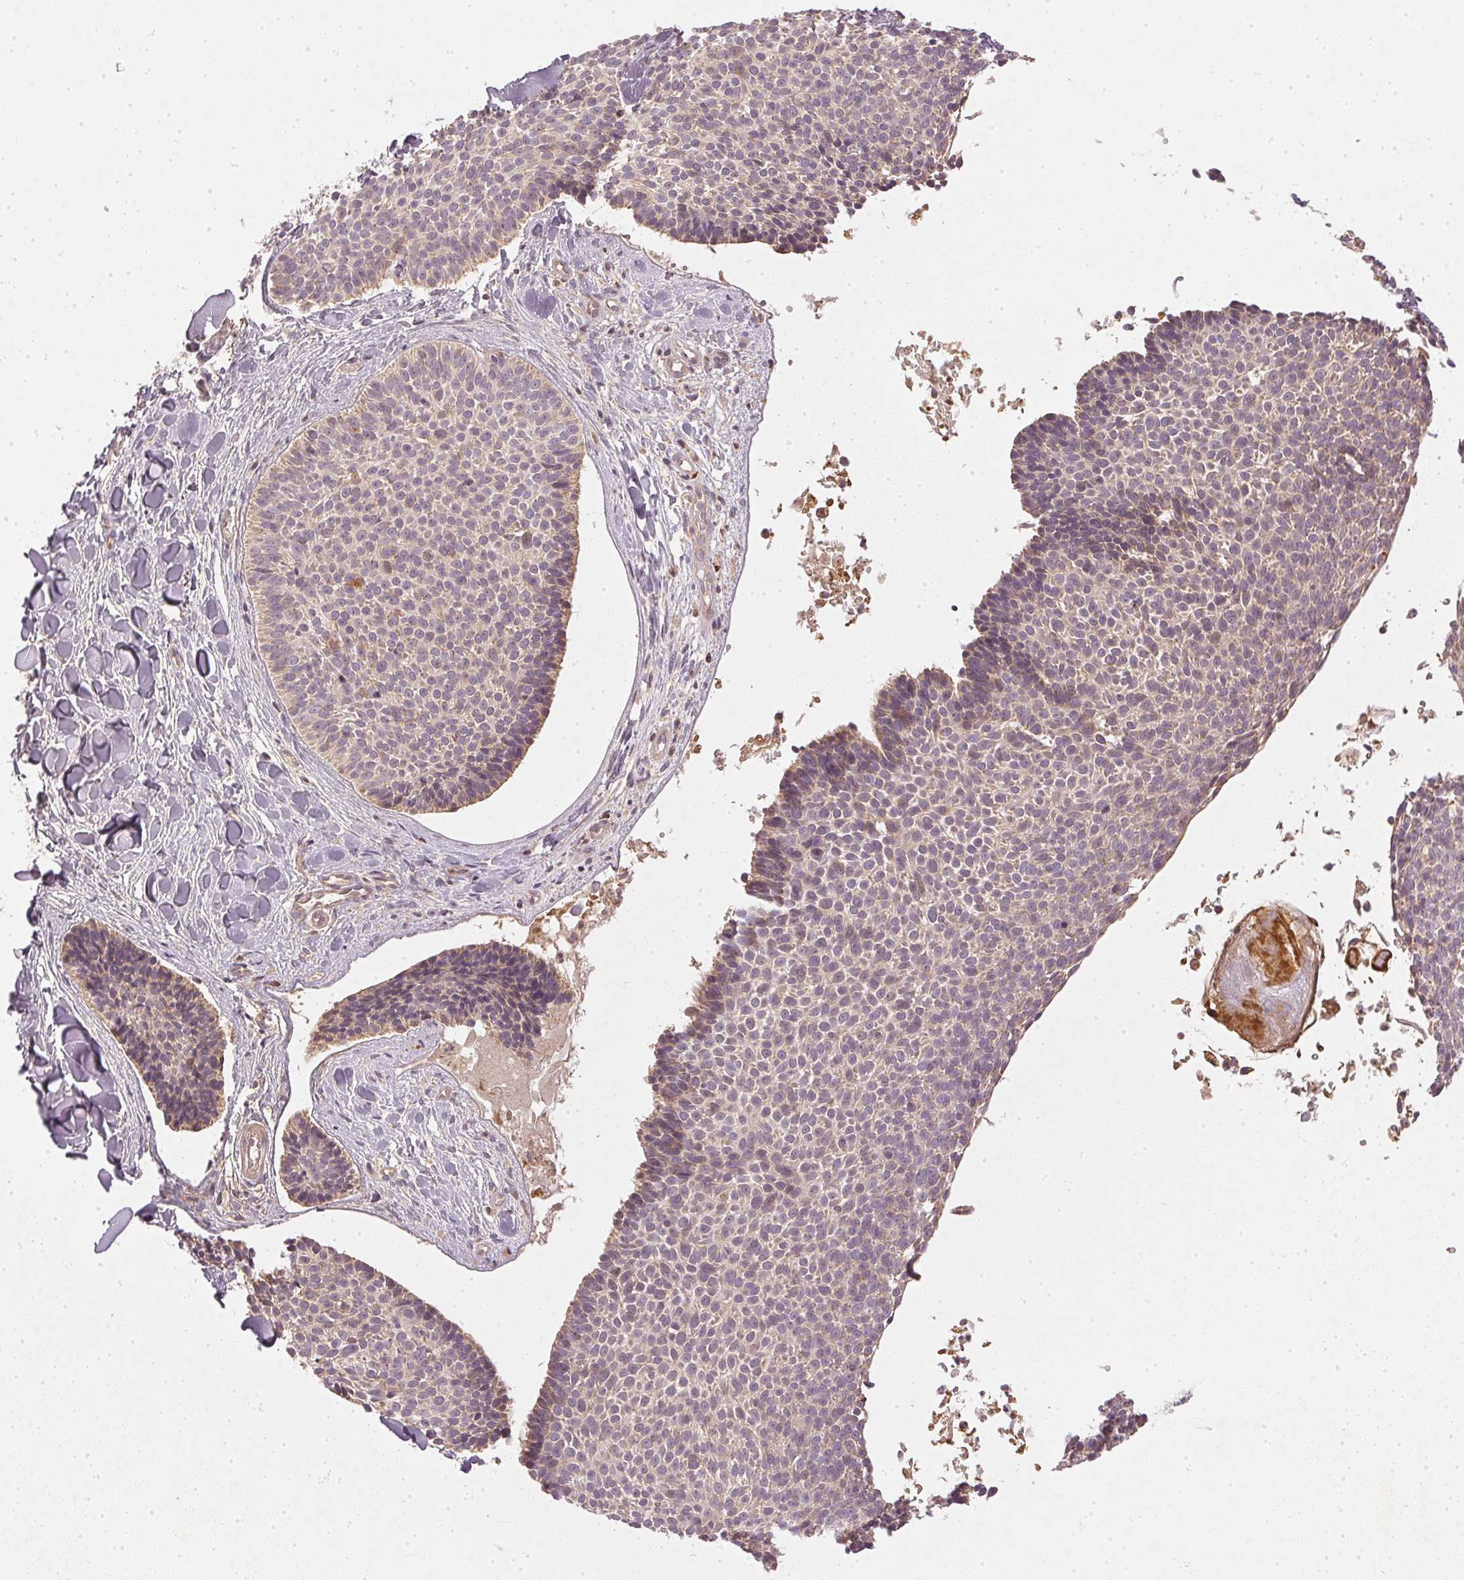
{"staining": {"intensity": "weak", "quantity": "<25%", "location": "cytoplasmic/membranous"}, "tissue": "skin cancer", "cell_type": "Tumor cells", "image_type": "cancer", "snomed": [{"axis": "morphology", "description": "Basal cell carcinoma"}, {"axis": "topography", "description": "Skin"}], "caption": "This is an immunohistochemistry (IHC) image of basal cell carcinoma (skin). There is no expression in tumor cells.", "gene": "NADK2", "patient": {"sex": "male", "age": 82}}